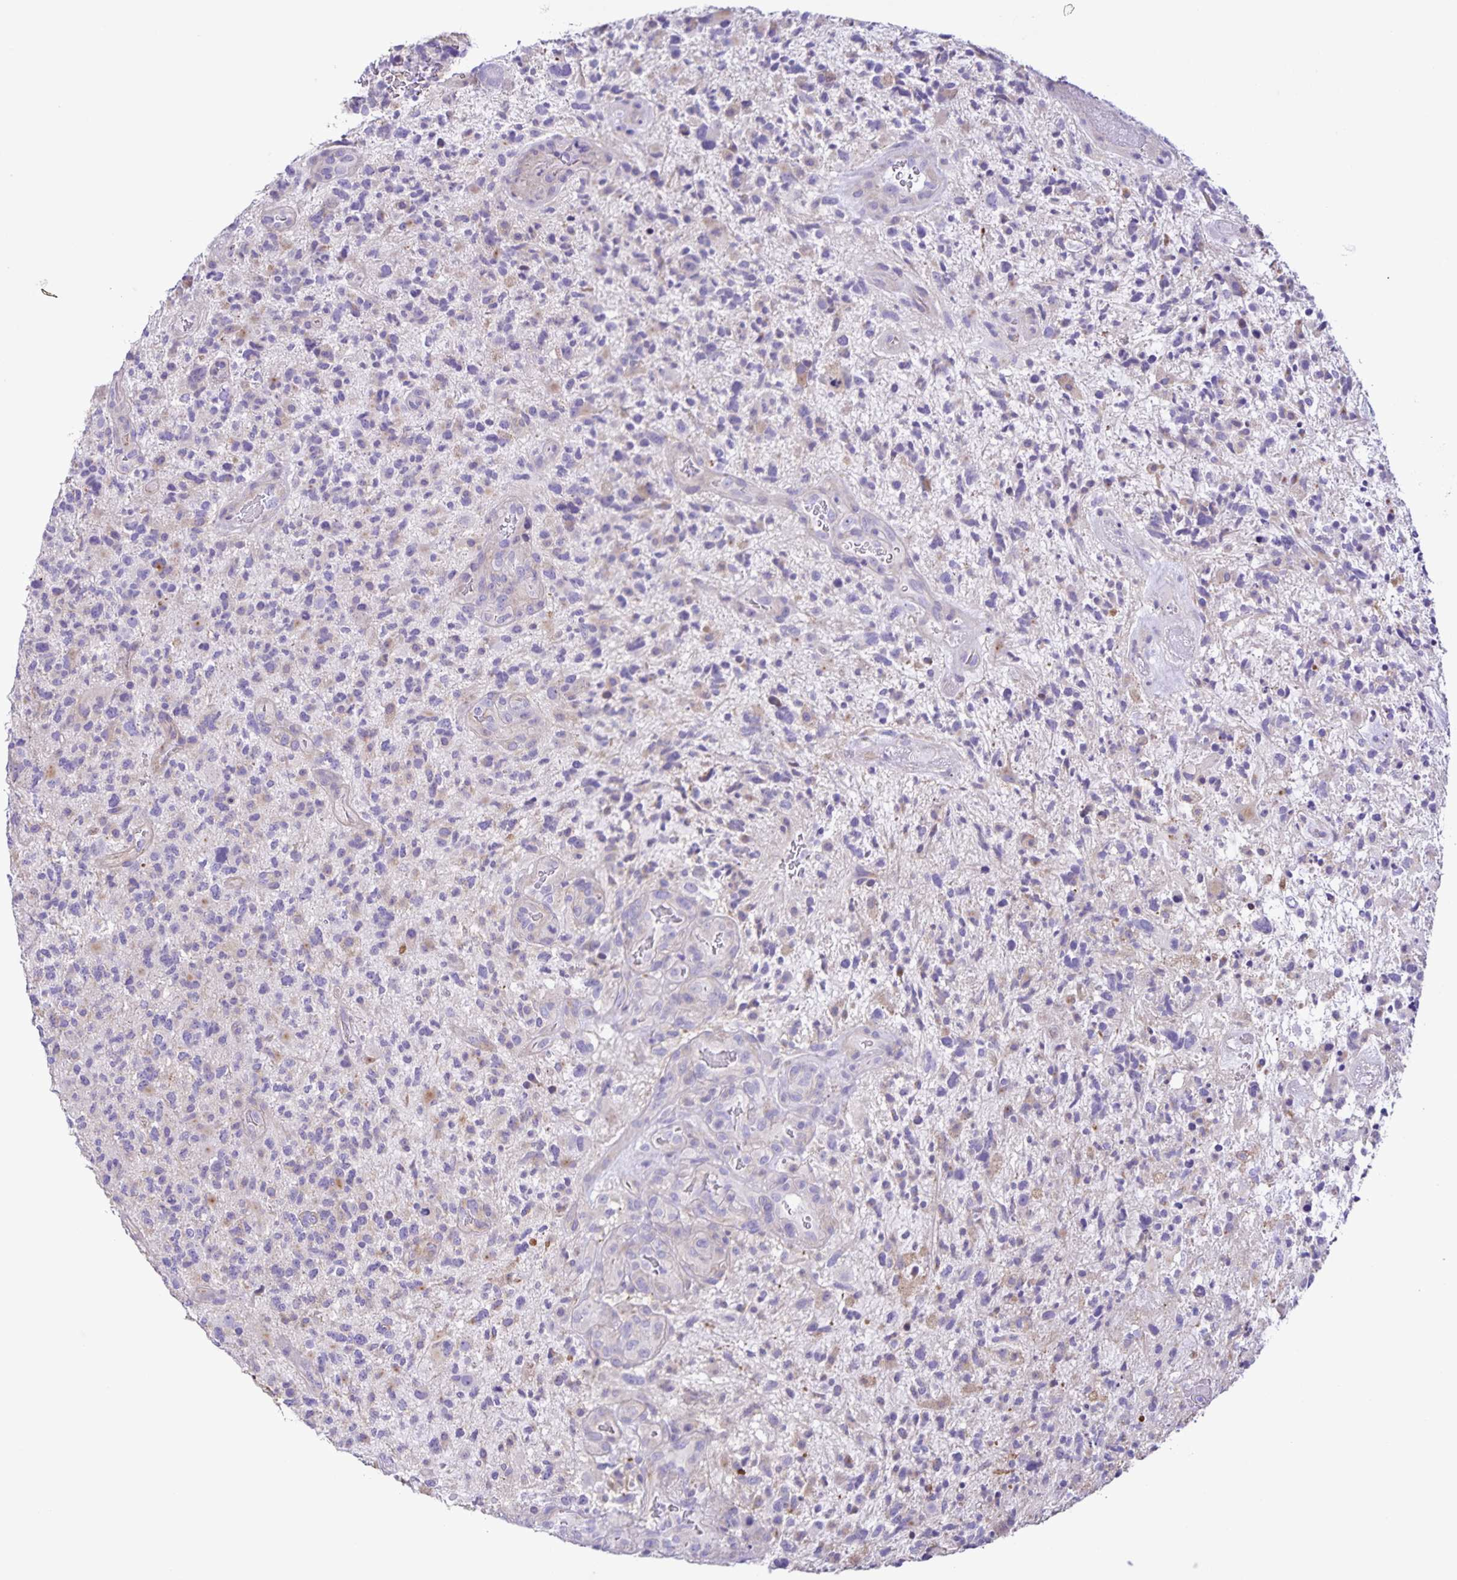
{"staining": {"intensity": "weak", "quantity": "<25%", "location": "cytoplasmic/membranous"}, "tissue": "glioma", "cell_type": "Tumor cells", "image_type": "cancer", "snomed": [{"axis": "morphology", "description": "Glioma, malignant, High grade"}, {"axis": "topography", "description": "Brain"}], "caption": "Tumor cells are negative for protein expression in human glioma.", "gene": "BOLL", "patient": {"sex": "female", "age": 71}}